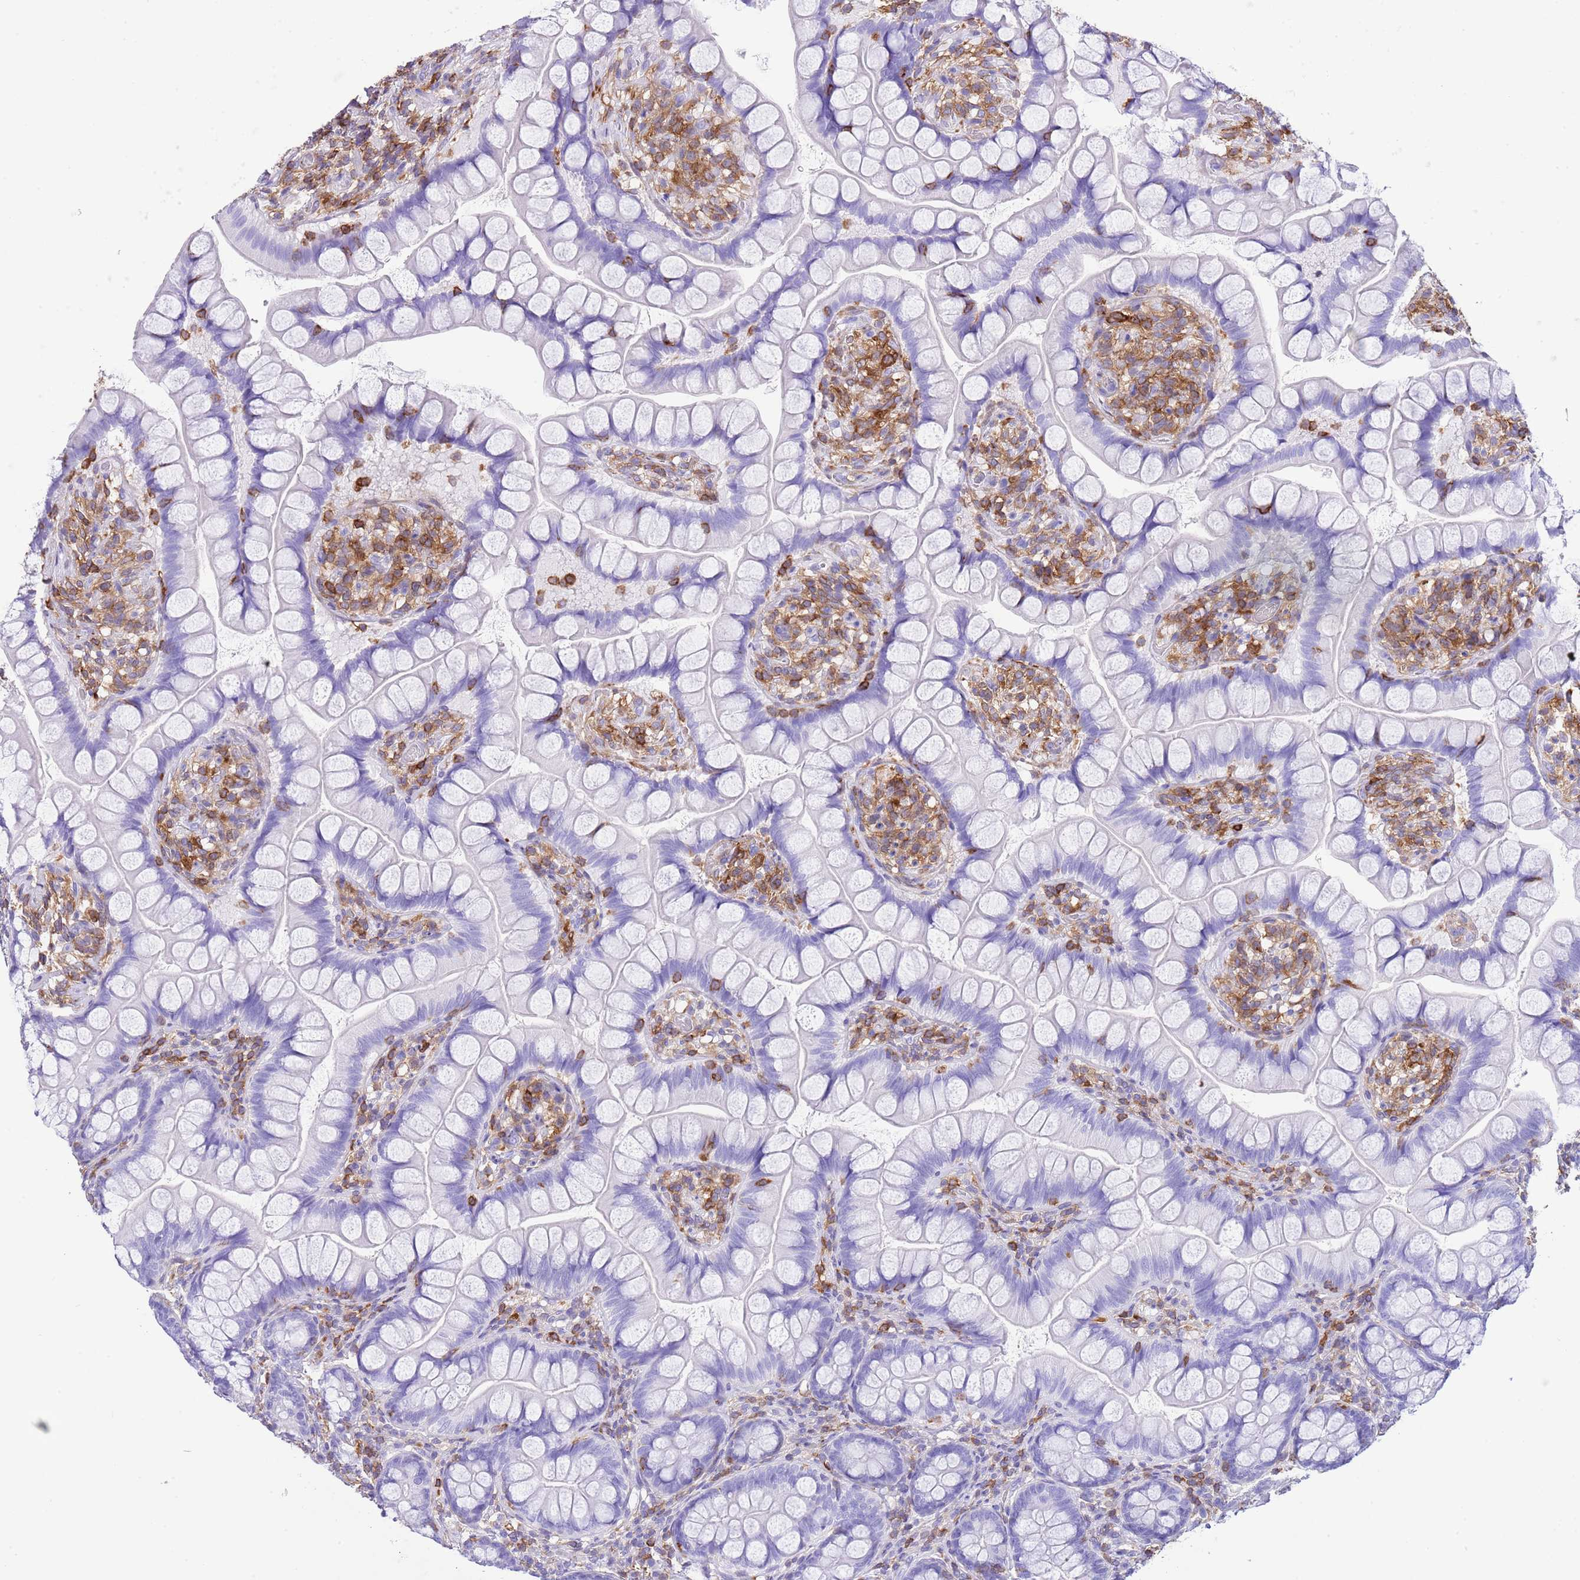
{"staining": {"intensity": "negative", "quantity": "none", "location": "none"}, "tissue": "small intestine", "cell_type": "Glandular cells", "image_type": "normal", "snomed": [{"axis": "morphology", "description": "Normal tissue, NOS"}, {"axis": "topography", "description": "Small intestine"}], "caption": "Small intestine was stained to show a protein in brown. There is no significant positivity in glandular cells. (DAB (3,3'-diaminobenzidine) immunohistochemistry, high magnification).", "gene": "CNN2", "patient": {"sex": "male", "age": 70}}